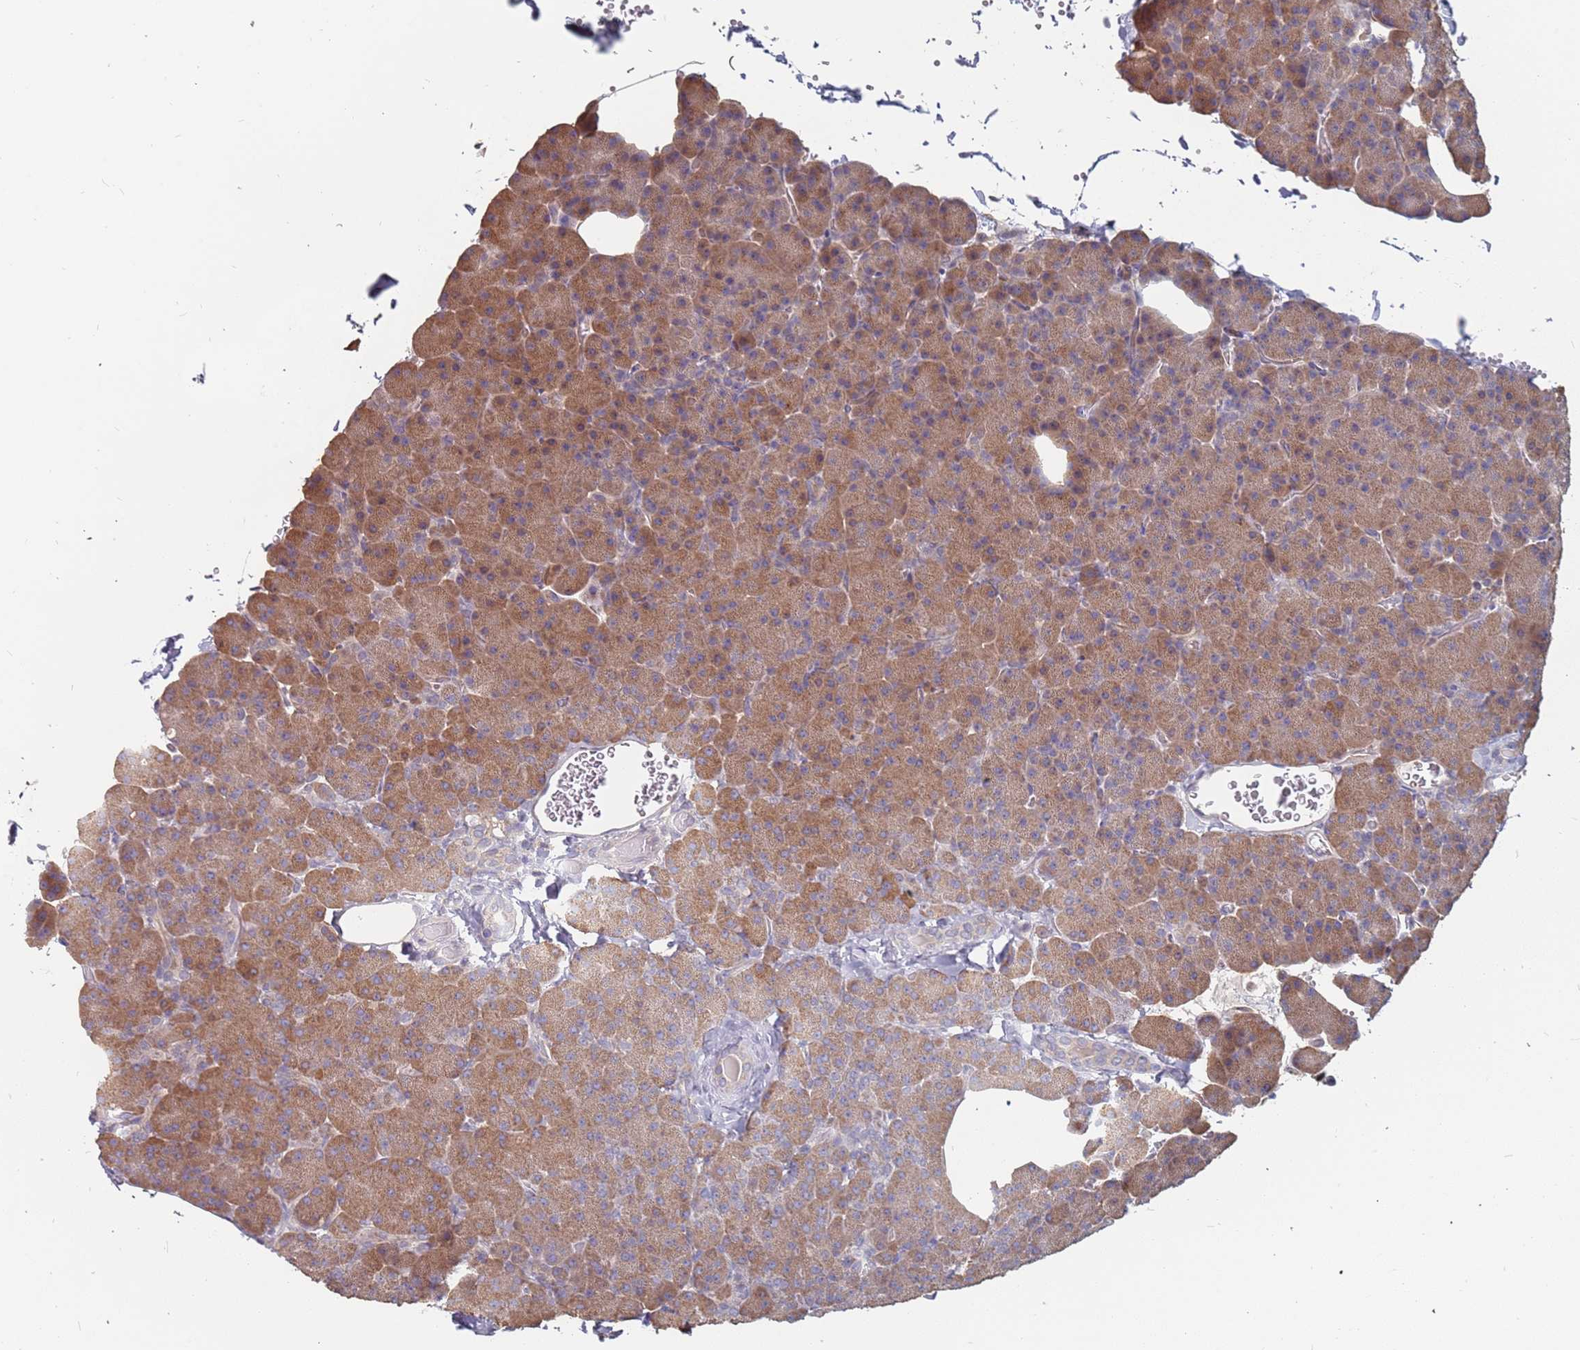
{"staining": {"intensity": "moderate", "quantity": ">75%", "location": "cytoplasmic/membranous"}, "tissue": "pancreas", "cell_type": "Exocrine glandular cells", "image_type": "normal", "snomed": [{"axis": "morphology", "description": "Normal tissue, NOS"}, {"axis": "morphology", "description": "Carcinoid, malignant, NOS"}, {"axis": "topography", "description": "Pancreas"}], "caption": "Immunohistochemistry micrograph of benign human pancreas stained for a protein (brown), which shows medium levels of moderate cytoplasmic/membranous expression in about >75% of exocrine glandular cells.", "gene": "TCEANC2", "patient": {"sex": "female", "age": 35}}